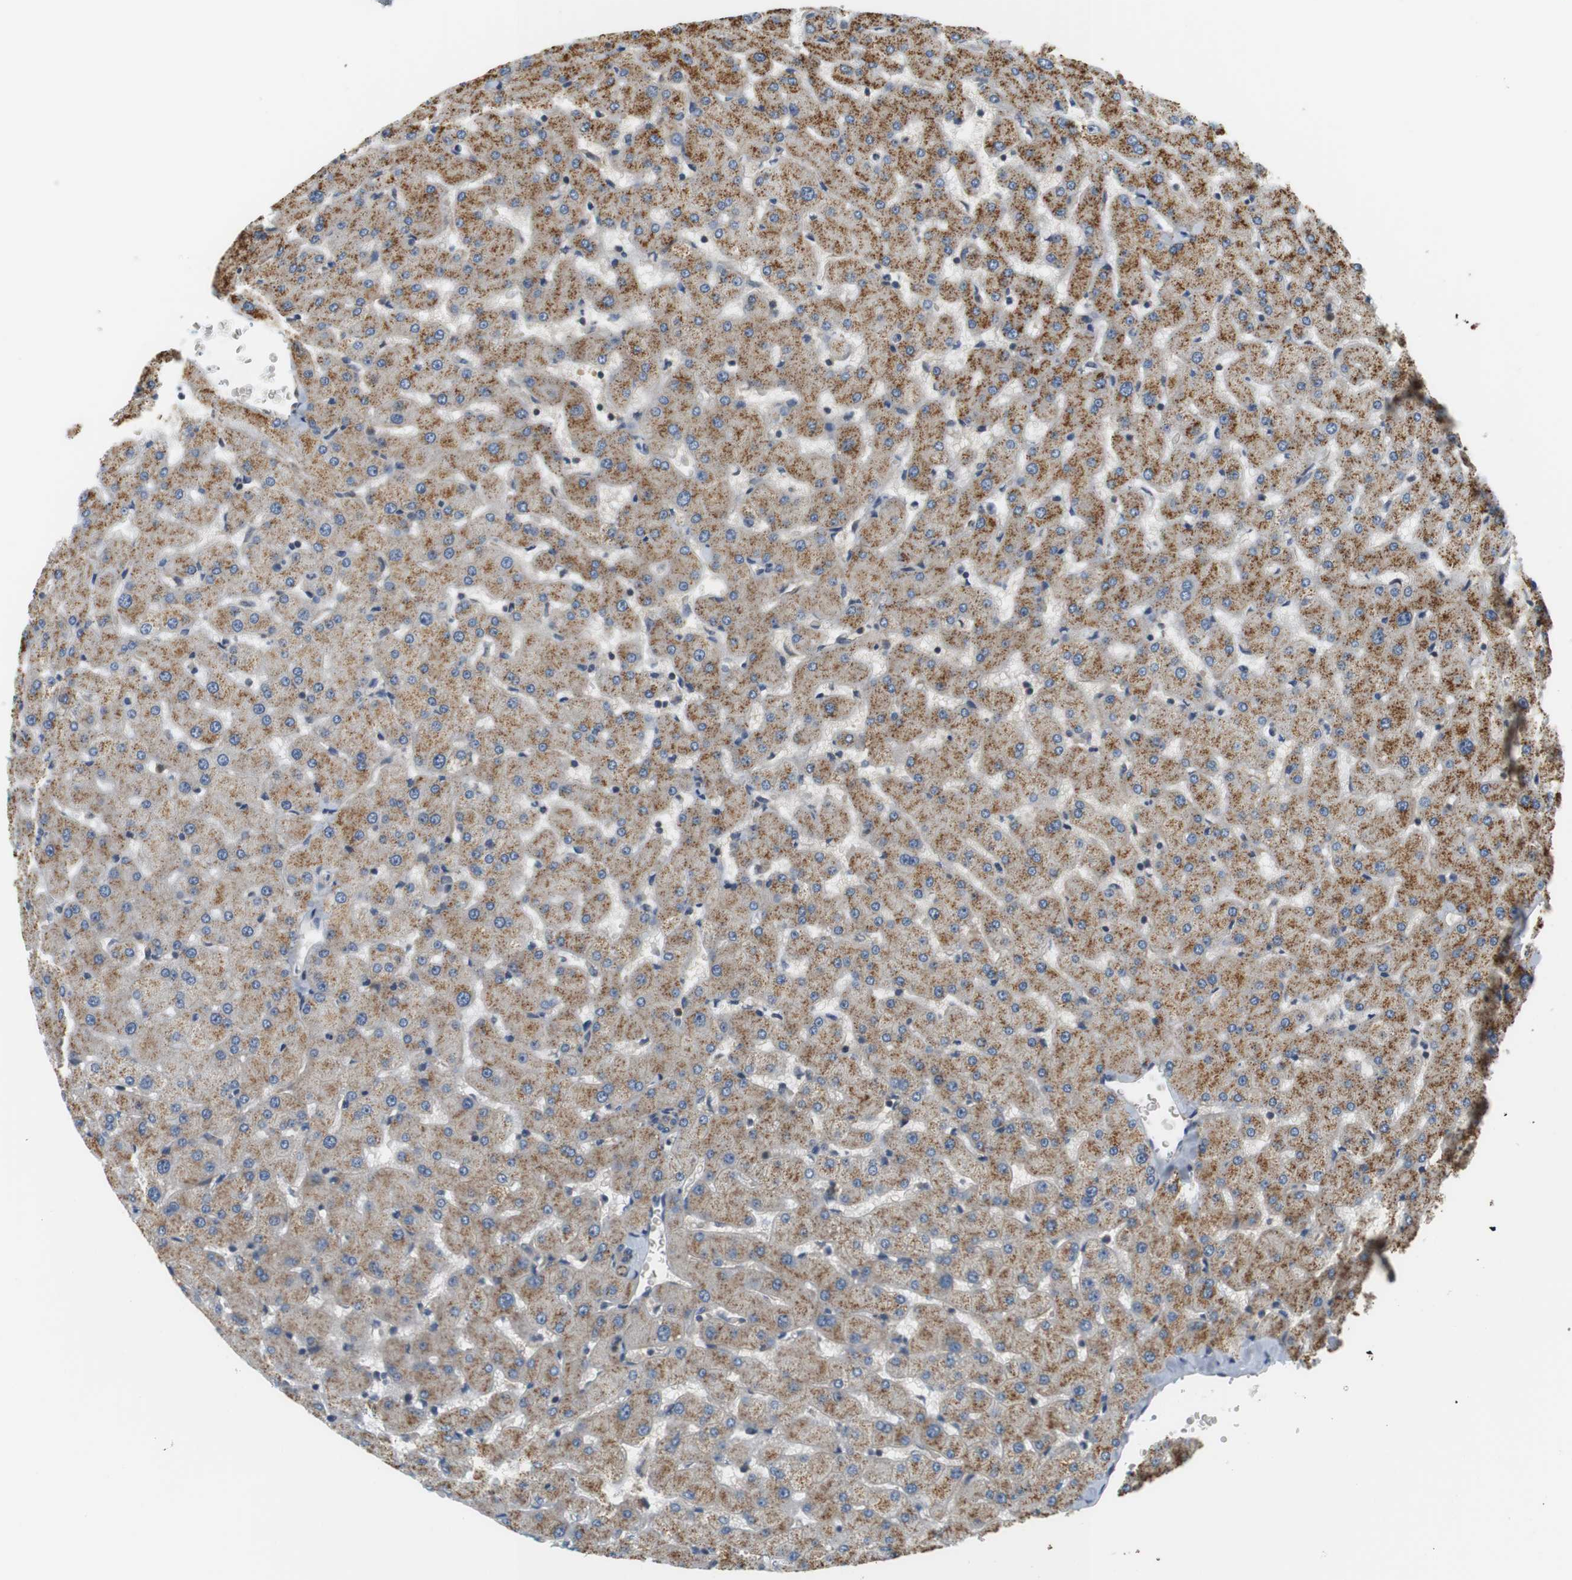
{"staining": {"intensity": "weak", "quantity": ">75%", "location": "cytoplasmic/membranous"}, "tissue": "liver", "cell_type": "Cholangiocytes", "image_type": "normal", "snomed": [{"axis": "morphology", "description": "Normal tissue, NOS"}, {"axis": "topography", "description": "Liver"}], "caption": "This photomicrograph displays benign liver stained with immunohistochemistry (IHC) to label a protein in brown. The cytoplasmic/membranous of cholangiocytes show weak positivity for the protein. Nuclei are counter-stained blue.", "gene": "SH3GLB1", "patient": {"sex": "female", "age": 63}}